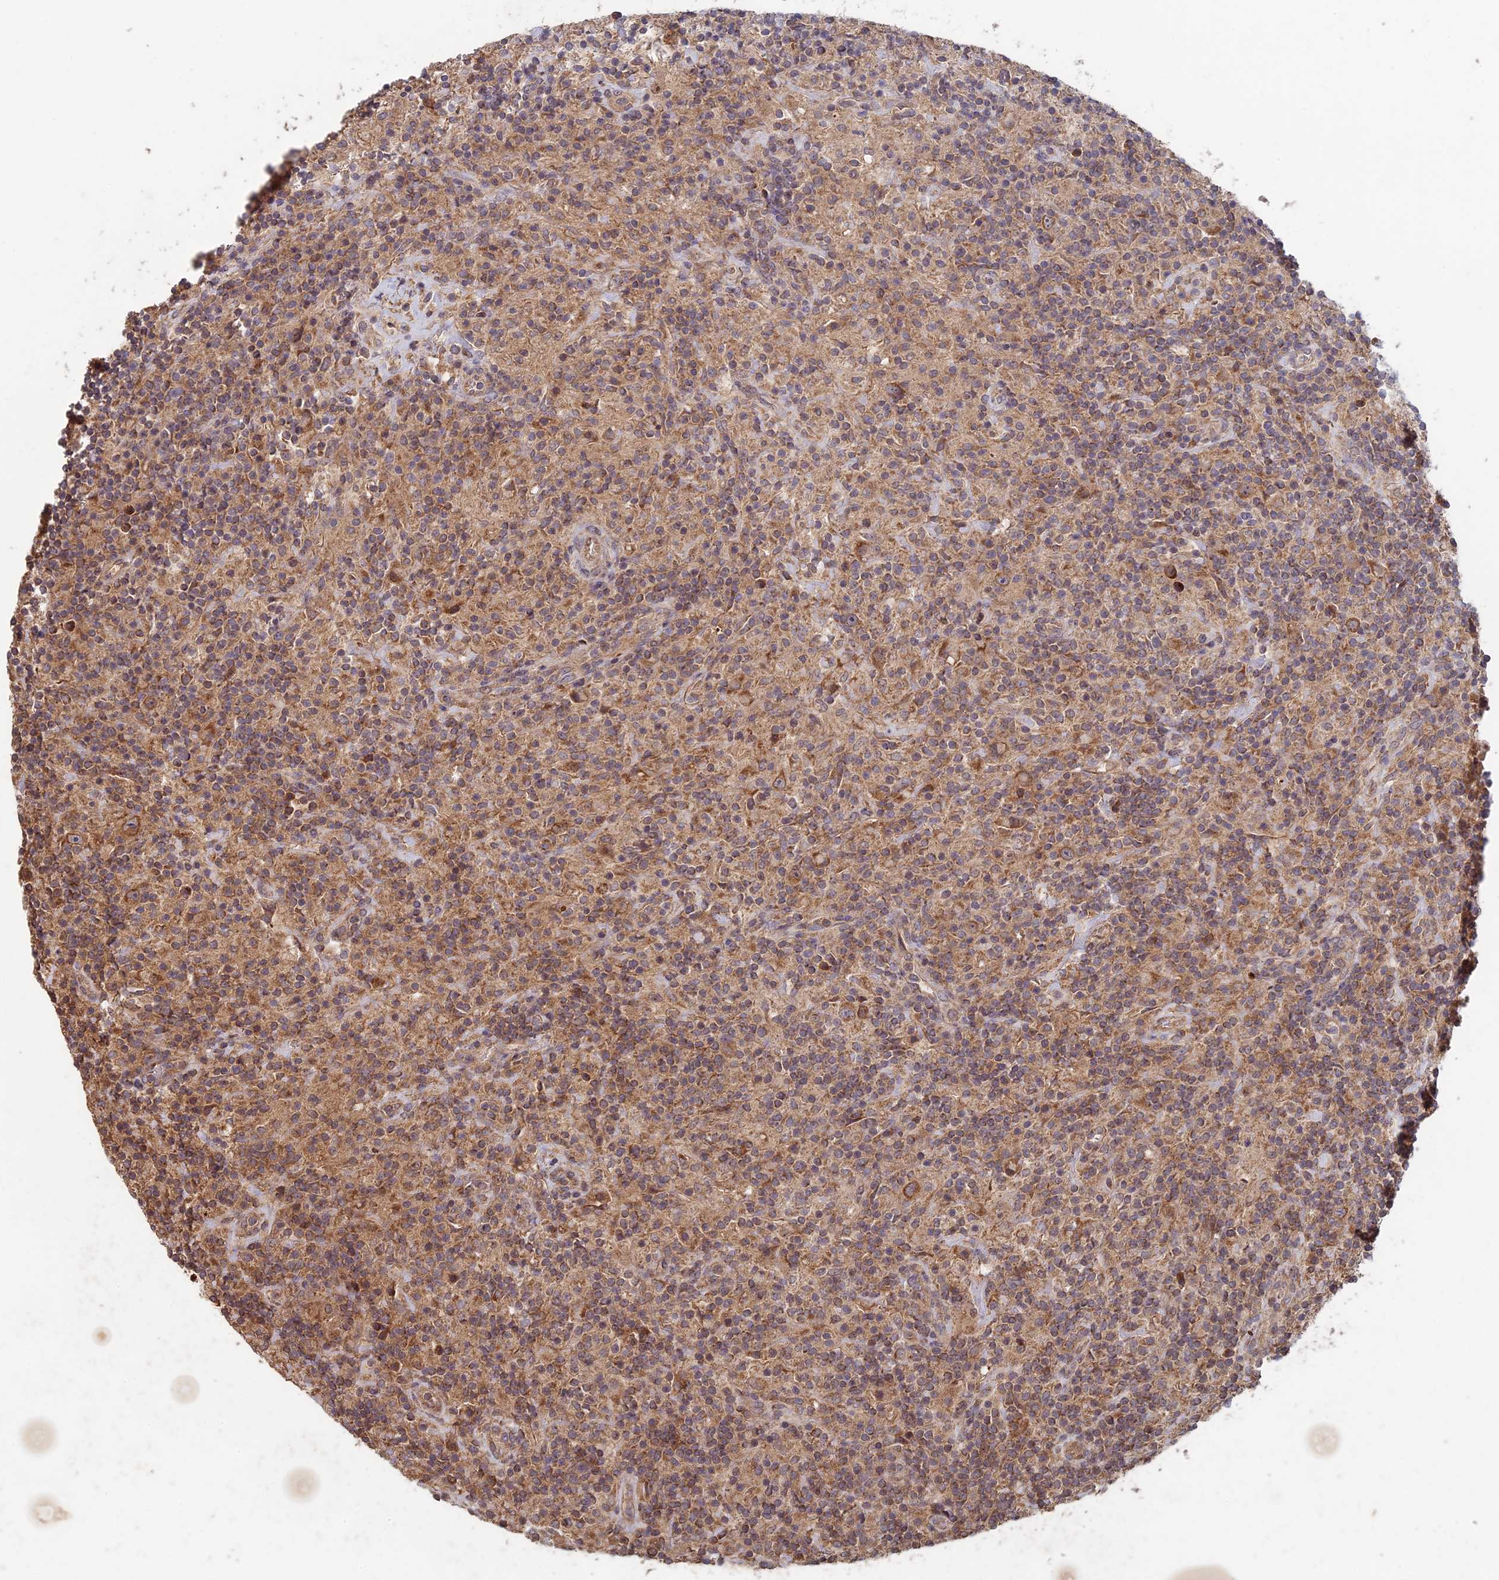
{"staining": {"intensity": "moderate", "quantity": ">75%", "location": "cytoplasmic/membranous"}, "tissue": "lymphoma", "cell_type": "Tumor cells", "image_type": "cancer", "snomed": [{"axis": "morphology", "description": "Hodgkin's disease, NOS"}, {"axis": "topography", "description": "Lymph node"}], "caption": "A brown stain shows moderate cytoplasmic/membranous staining of a protein in human lymphoma tumor cells.", "gene": "RCCD1", "patient": {"sex": "male", "age": 70}}